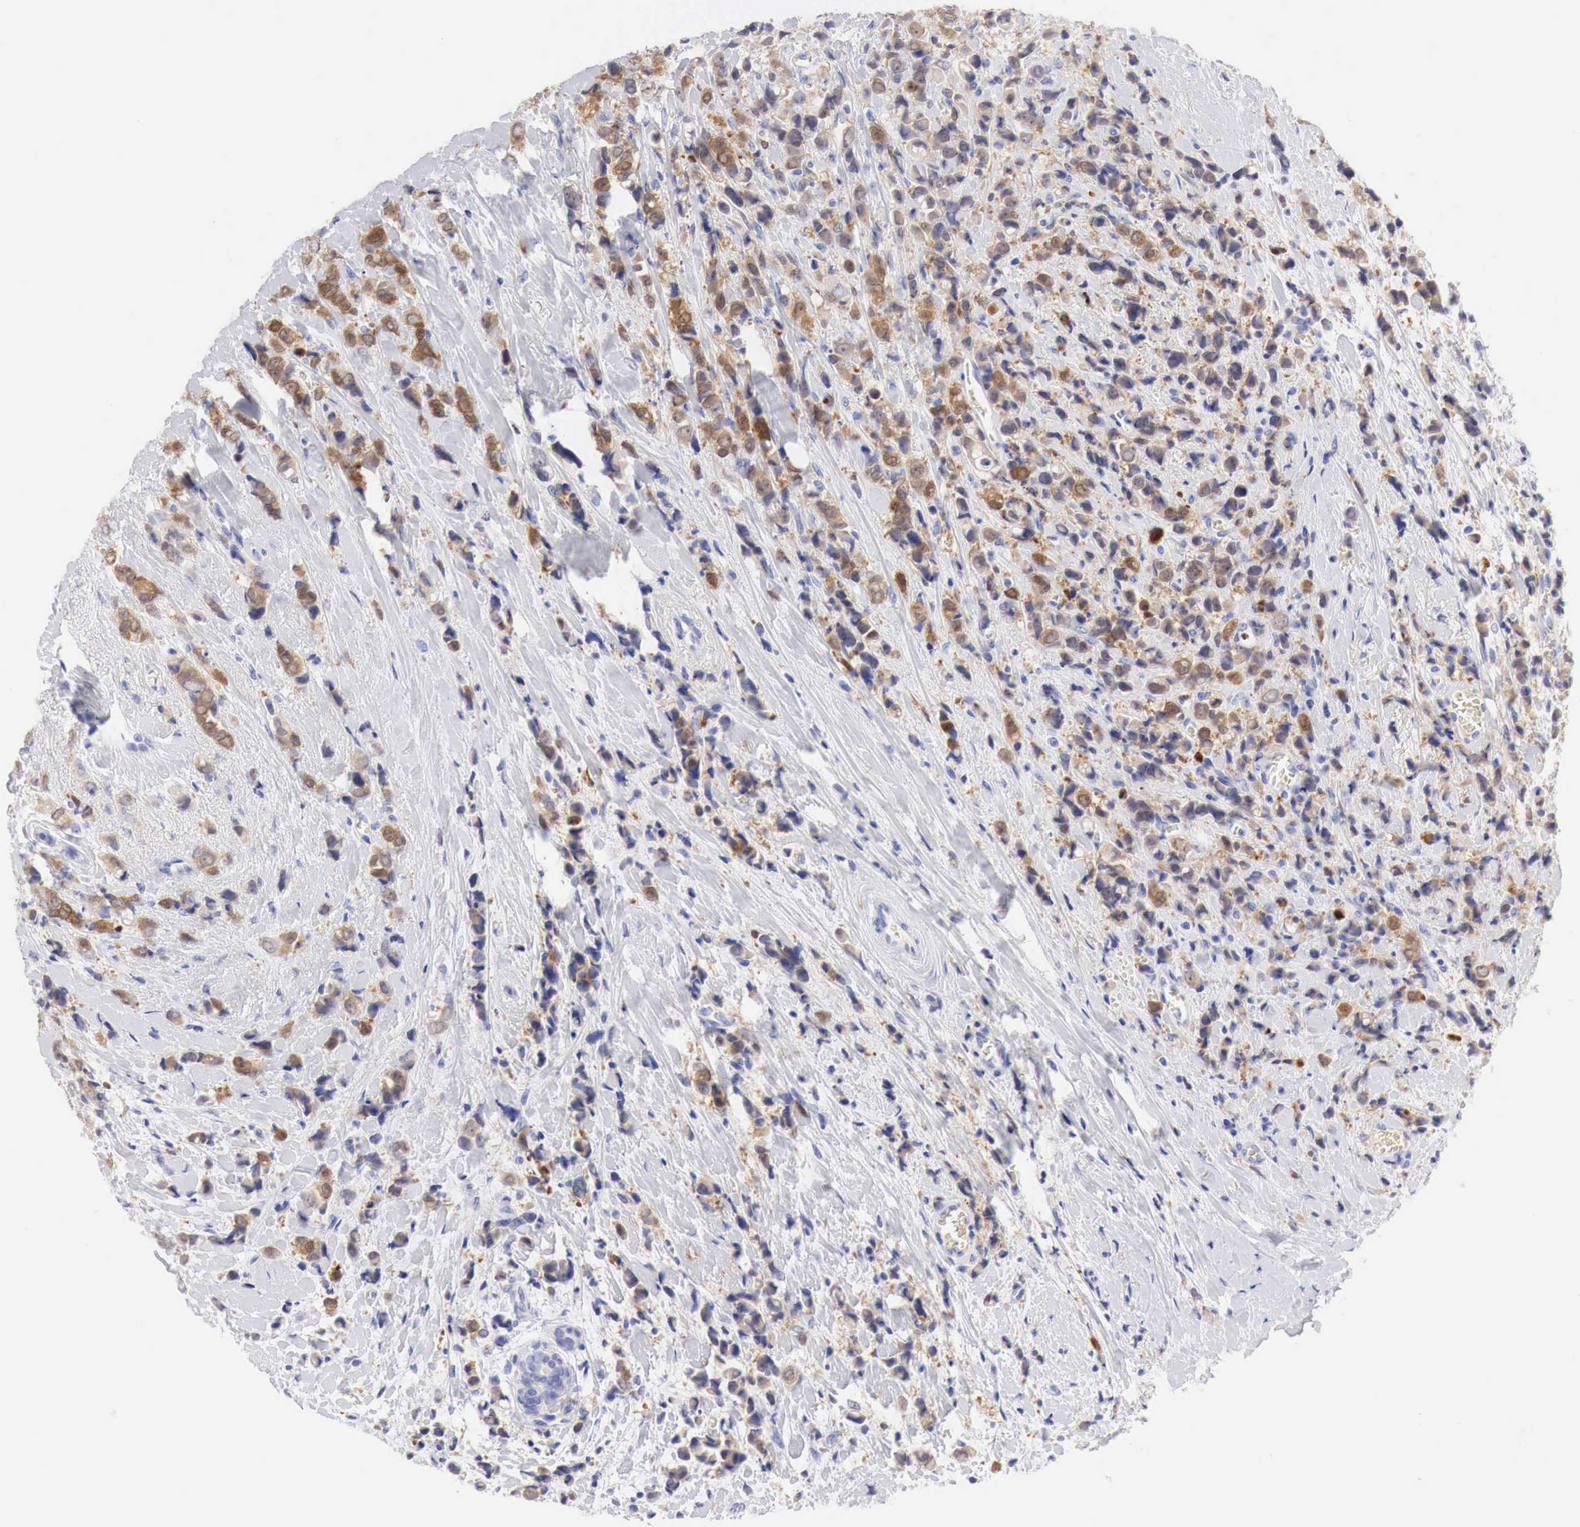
{"staining": {"intensity": "strong", "quantity": ">75%", "location": "cytoplasmic/membranous"}, "tissue": "breast cancer", "cell_type": "Tumor cells", "image_type": "cancer", "snomed": [{"axis": "morphology", "description": "Lobular carcinoma"}, {"axis": "topography", "description": "Breast"}], "caption": "Breast cancer (lobular carcinoma) was stained to show a protein in brown. There is high levels of strong cytoplasmic/membranous positivity in about >75% of tumor cells.", "gene": "CDKN2A", "patient": {"sex": "female", "age": 57}}